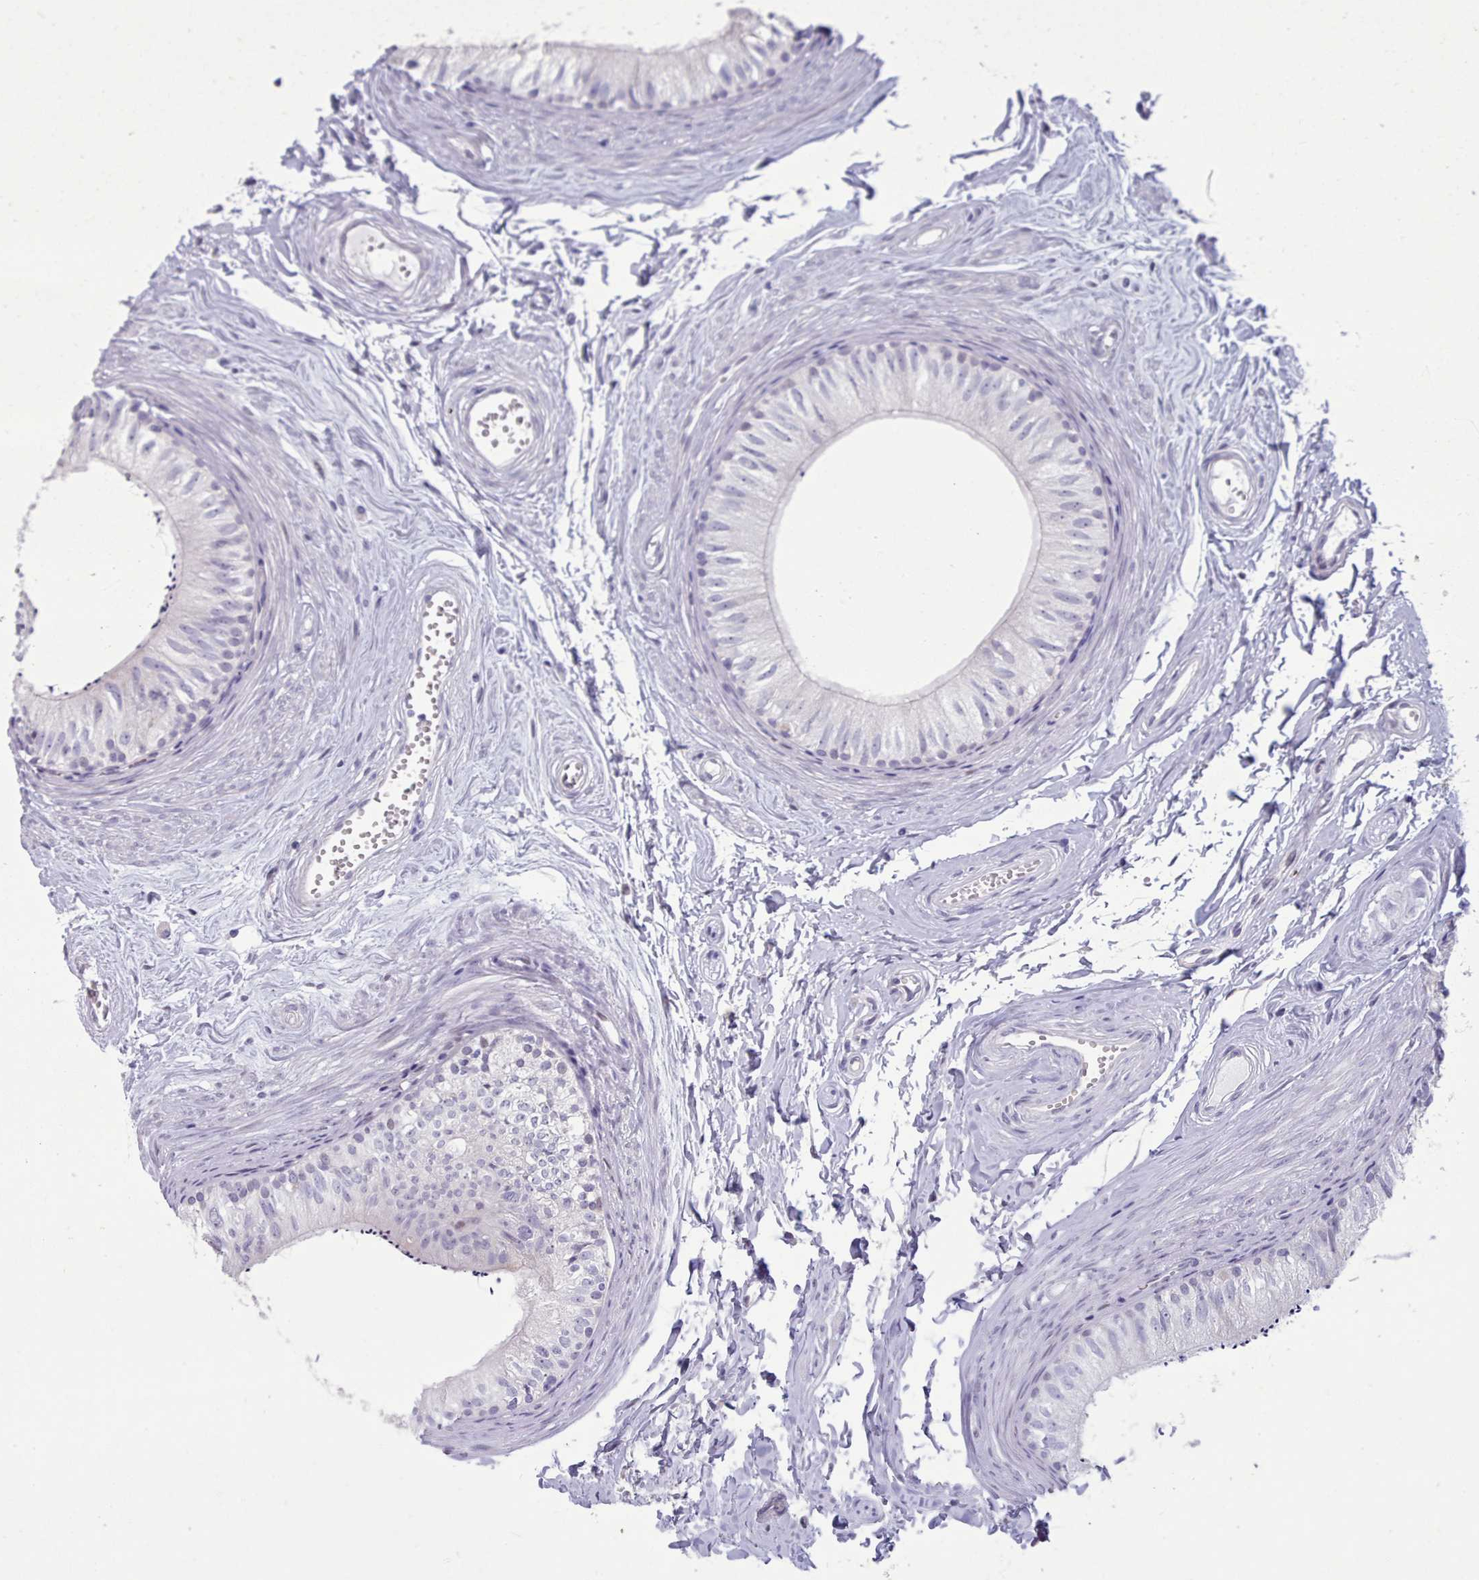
{"staining": {"intensity": "negative", "quantity": "none", "location": "none"}, "tissue": "epididymis", "cell_type": "Glandular cells", "image_type": "normal", "snomed": [{"axis": "morphology", "description": "Normal tissue, NOS"}, {"axis": "topography", "description": "Epididymis"}], "caption": "Human epididymis stained for a protein using immunohistochemistry (IHC) demonstrates no staining in glandular cells.", "gene": "TMEM253", "patient": {"sex": "male", "age": 56}}